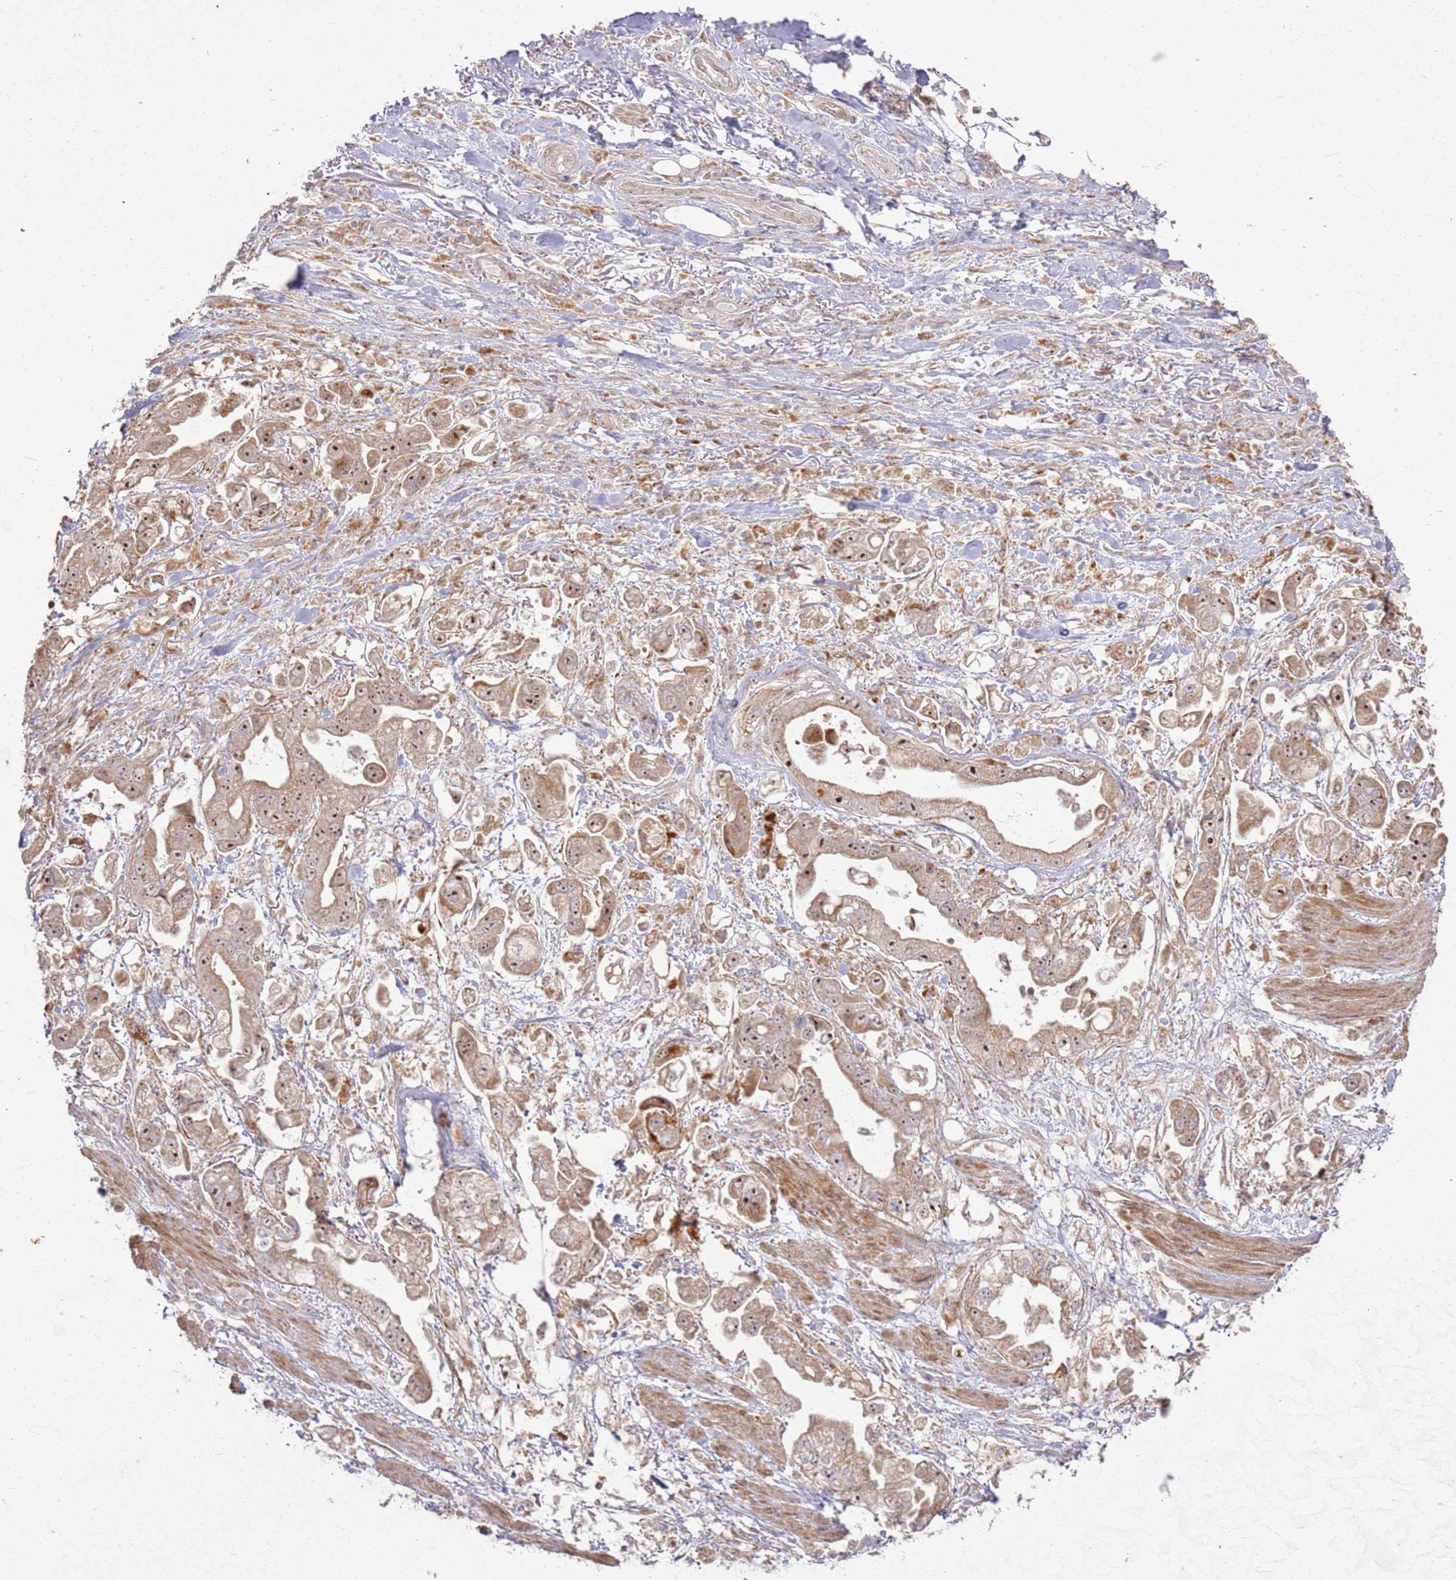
{"staining": {"intensity": "moderate", "quantity": ">75%", "location": "cytoplasmic/membranous,nuclear"}, "tissue": "stomach cancer", "cell_type": "Tumor cells", "image_type": "cancer", "snomed": [{"axis": "morphology", "description": "Adenocarcinoma, NOS"}, {"axis": "topography", "description": "Stomach"}], "caption": "The histopathology image demonstrates immunohistochemical staining of stomach cancer (adenocarcinoma). There is moderate cytoplasmic/membranous and nuclear expression is present in about >75% of tumor cells.", "gene": "CNPY1", "patient": {"sex": "male", "age": 62}}